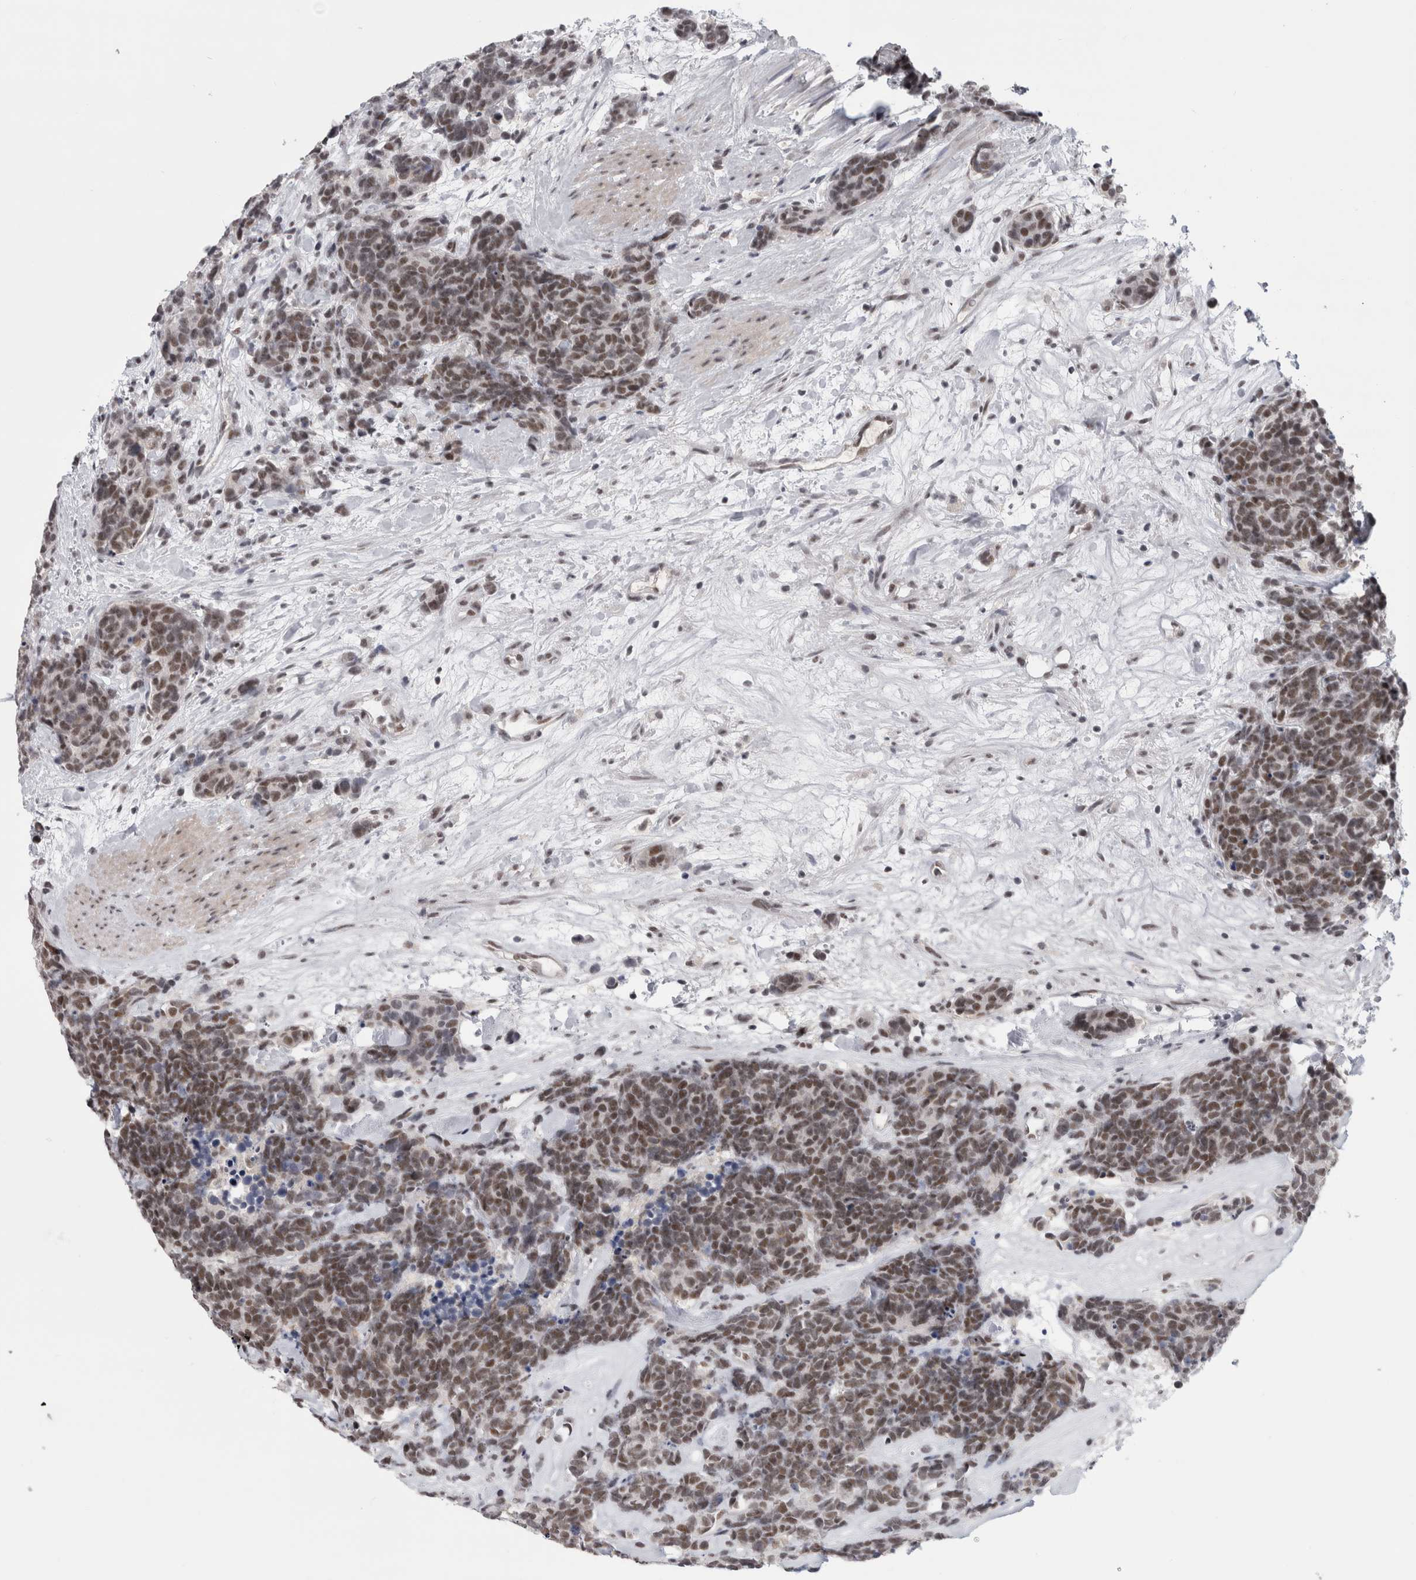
{"staining": {"intensity": "moderate", "quantity": ">75%", "location": "nuclear"}, "tissue": "carcinoid", "cell_type": "Tumor cells", "image_type": "cancer", "snomed": [{"axis": "morphology", "description": "Carcinoma, NOS"}, {"axis": "morphology", "description": "Carcinoid, malignant, NOS"}, {"axis": "topography", "description": "Urinary bladder"}], "caption": "Carcinoid tissue exhibits moderate nuclear expression in approximately >75% of tumor cells", "gene": "ARID4B", "patient": {"sex": "male", "age": 57}}